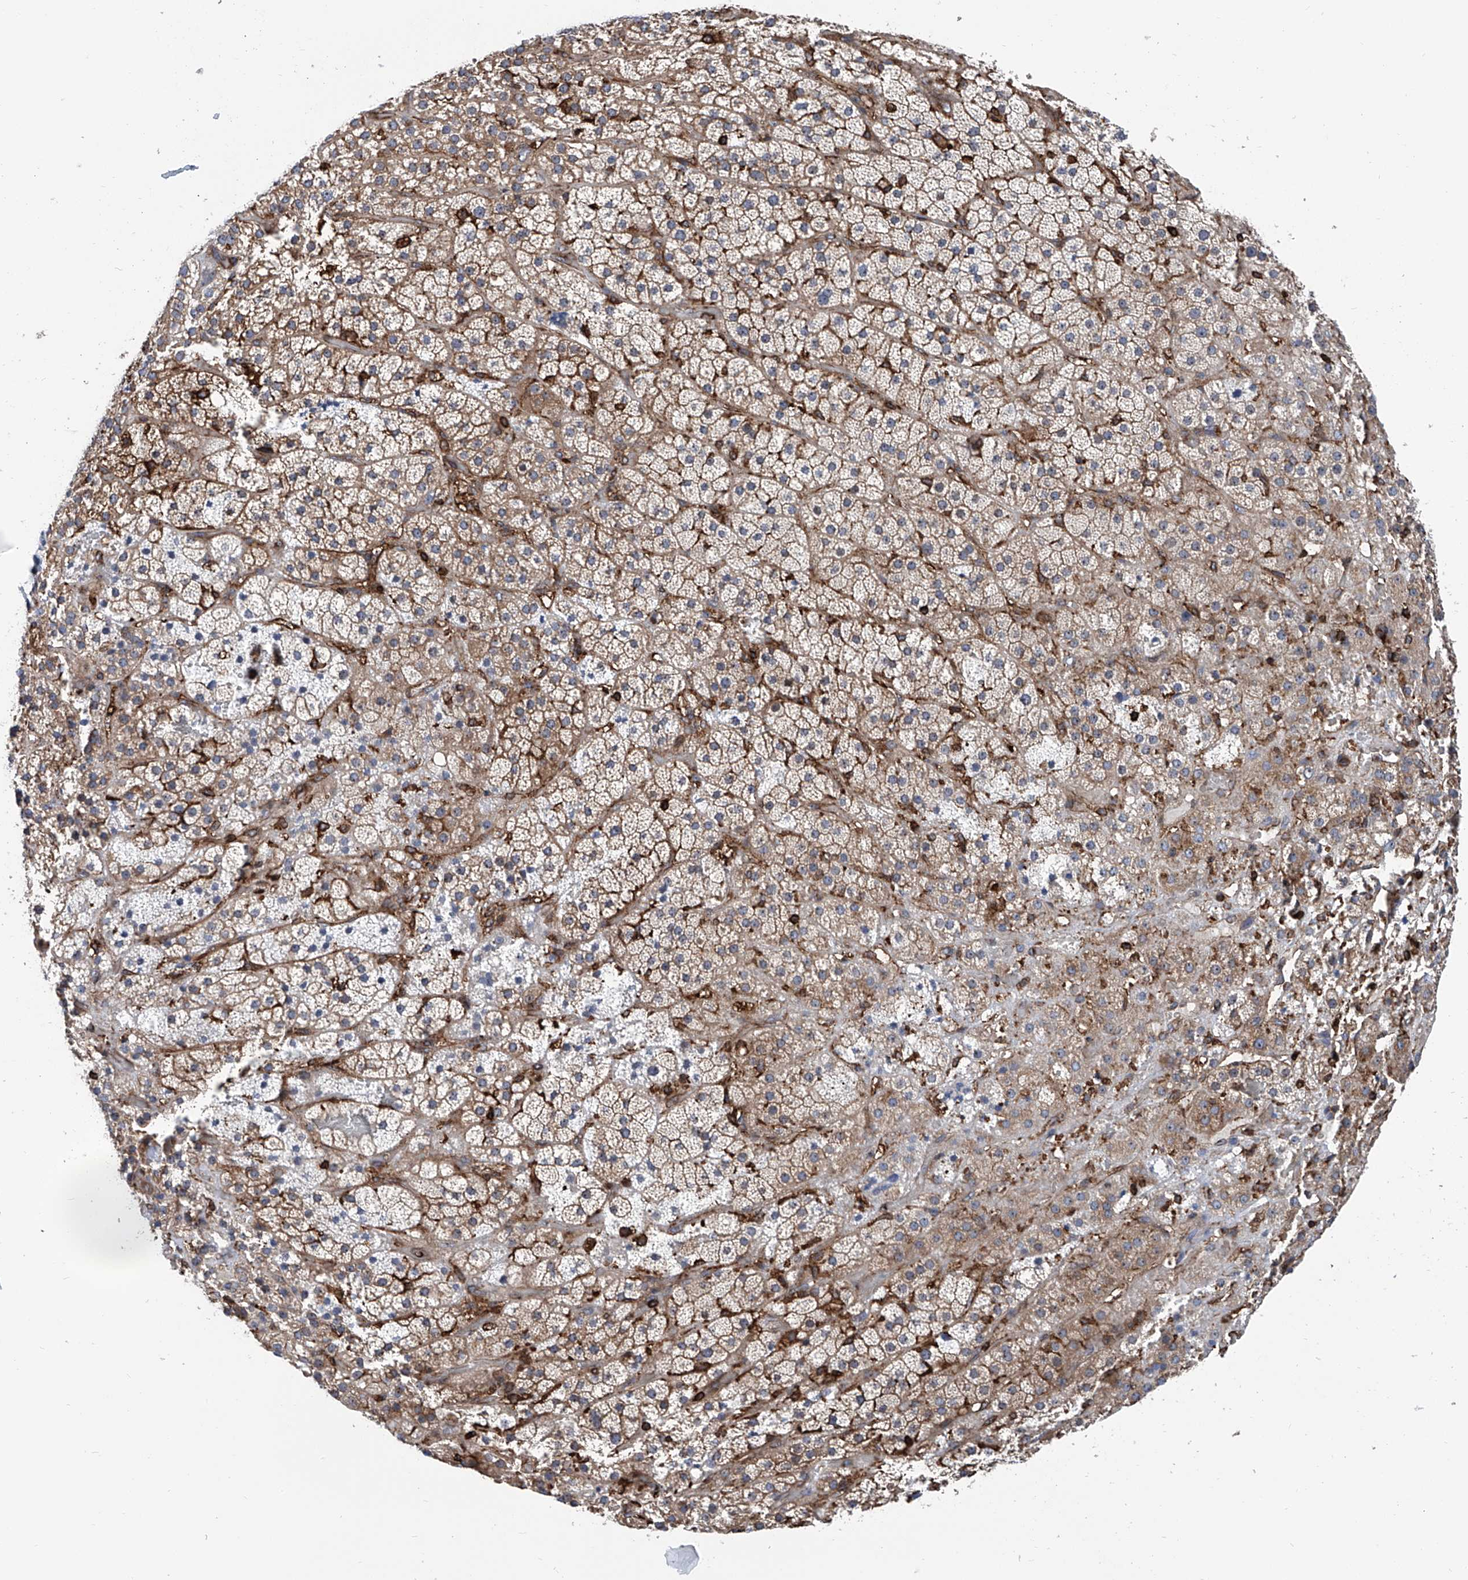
{"staining": {"intensity": "moderate", "quantity": "25%-75%", "location": "cytoplasmic/membranous"}, "tissue": "adrenal gland", "cell_type": "Glandular cells", "image_type": "normal", "snomed": [{"axis": "morphology", "description": "Normal tissue, NOS"}, {"axis": "topography", "description": "Adrenal gland"}], "caption": "Adrenal gland stained for a protein (brown) displays moderate cytoplasmic/membranous positive expression in approximately 25%-75% of glandular cells.", "gene": "ZNF484", "patient": {"sex": "male", "age": 57}}